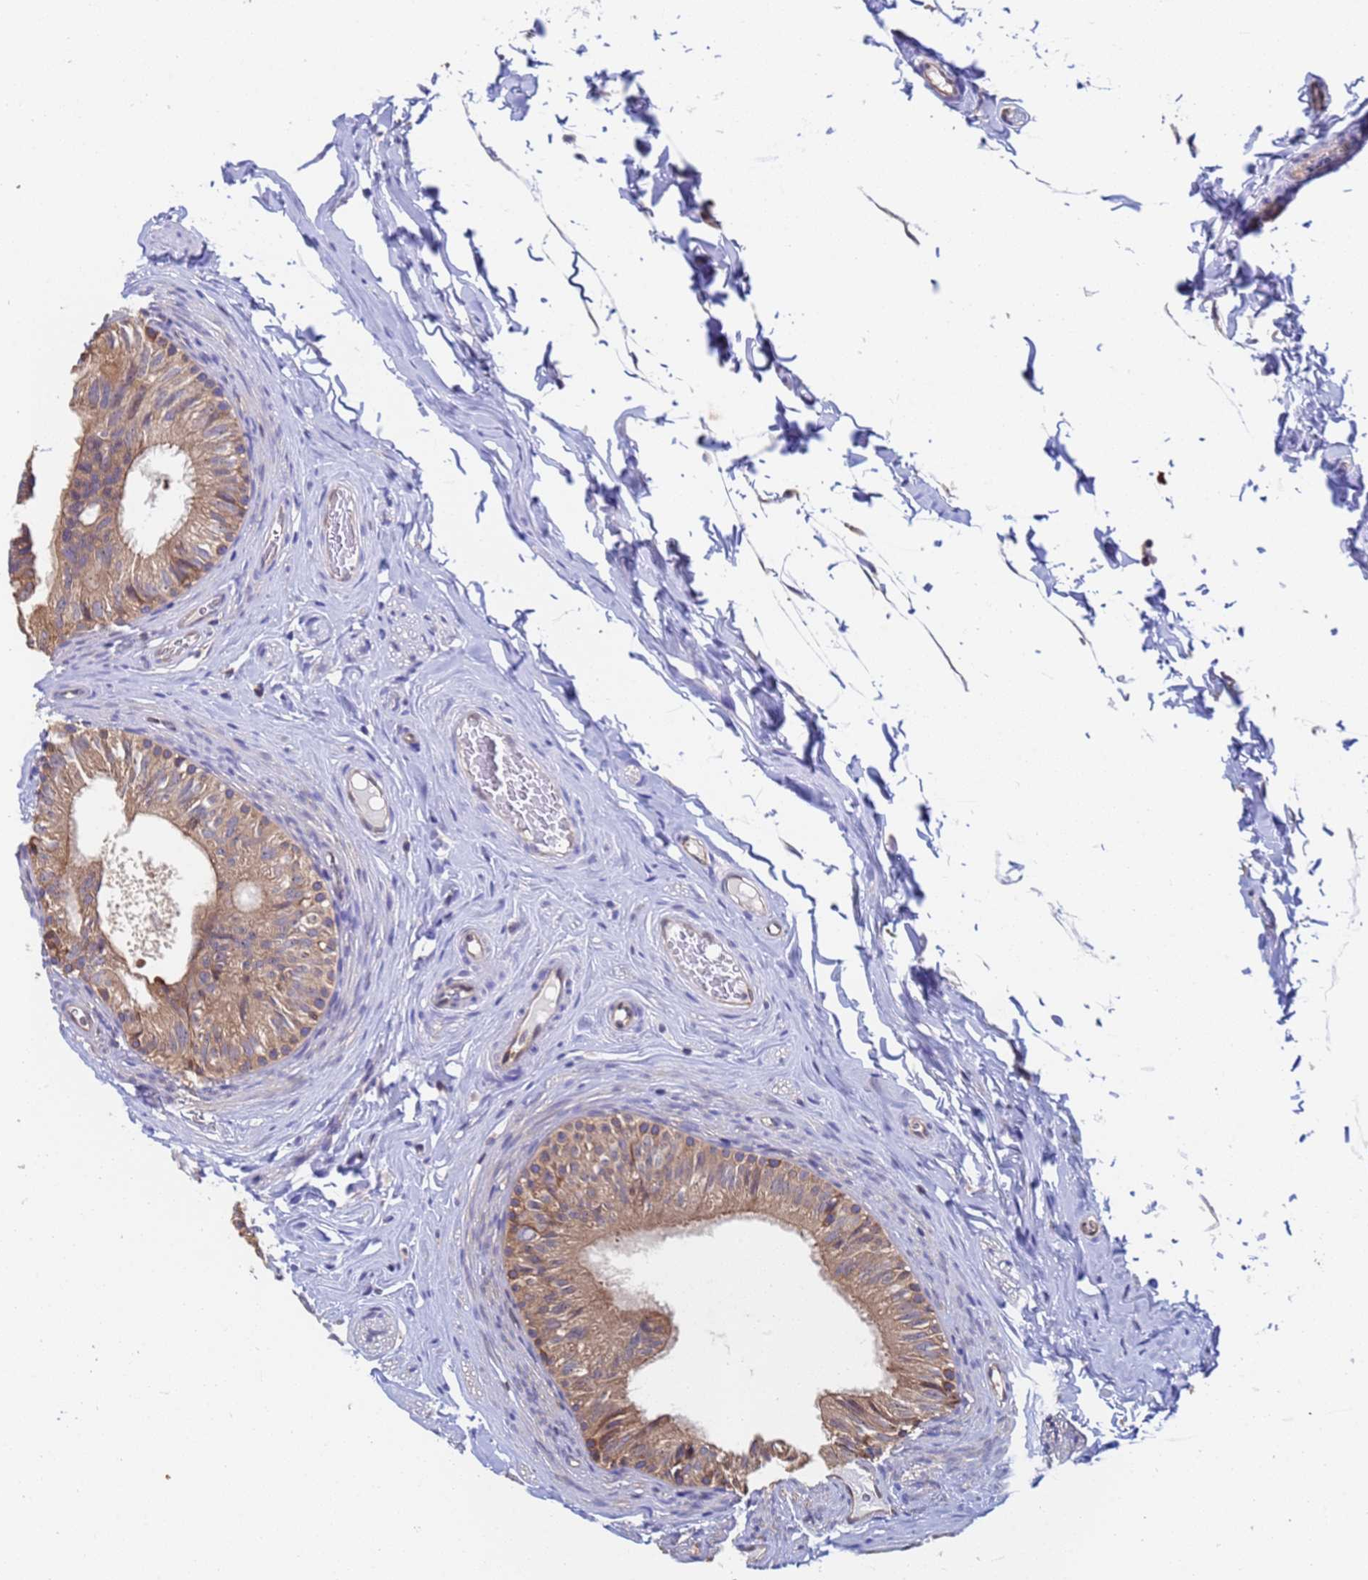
{"staining": {"intensity": "moderate", "quantity": ">75%", "location": "cytoplasmic/membranous"}, "tissue": "epididymis", "cell_type": "Glandular cells", "image_type": "normal", "snomed": [{"axis": "morphology", "description": "Normal tissue, NOS"}, {"axis": "topography", "description": "Epididymis"}], "caption": "Immunohistochemistry (IHC) (DAB) staining of unremarkable epididymis reveals moderate cytoplasmic/membranous protein expression in about >75% of glandular cells. The protein is stained brown, and the nuclei are stained in blue (DAB IHC with brightfield microscopy, high magnification).", "gene": "FAM25A", "patient": {"sex": "male", "age": 34}}